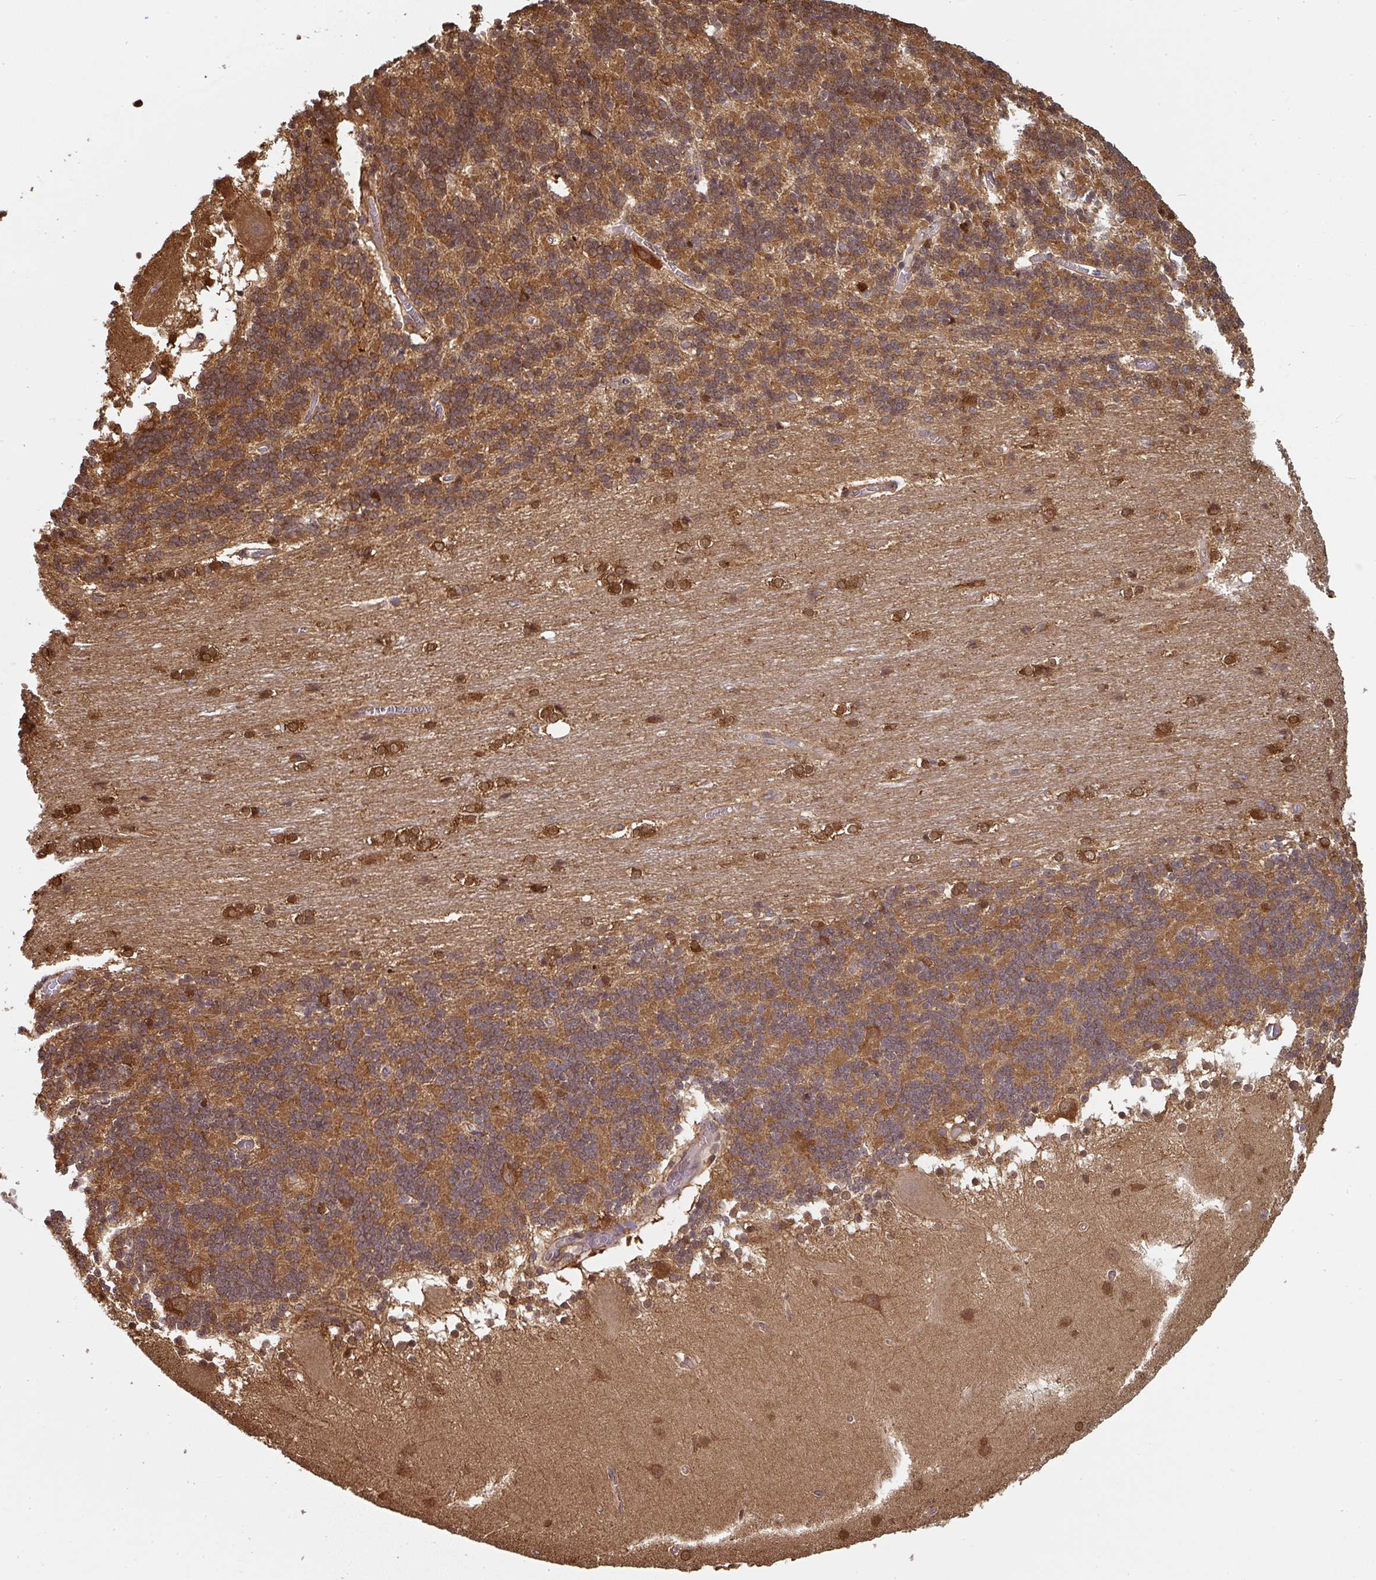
{"staining": {"intensity": "weak", "quantity": ">75%", "location": "cytoplasmic/membranous"}, "tissue": "cerebellum", "cell_type": "Cells in granular layer", "image_type": "normal", "snomed": [{"axis": "morphology", "description": "Normal tissue, NOS"}, {"axis": "topography", "description": "Cerebellum"}], "caption": "Immunohistochemistry (IHC) micrograph of unremarkable cerebellum: human cerebellum stained using immunohistochemistry reveals low levels of weak protein expression localized specifically in the cytoplasmic/membranous of cells in granular layer, appearing as a cytoplasmic/membranous brown color.", "gene": "ST13", "patient": {"sex": "female", "age": 54}}